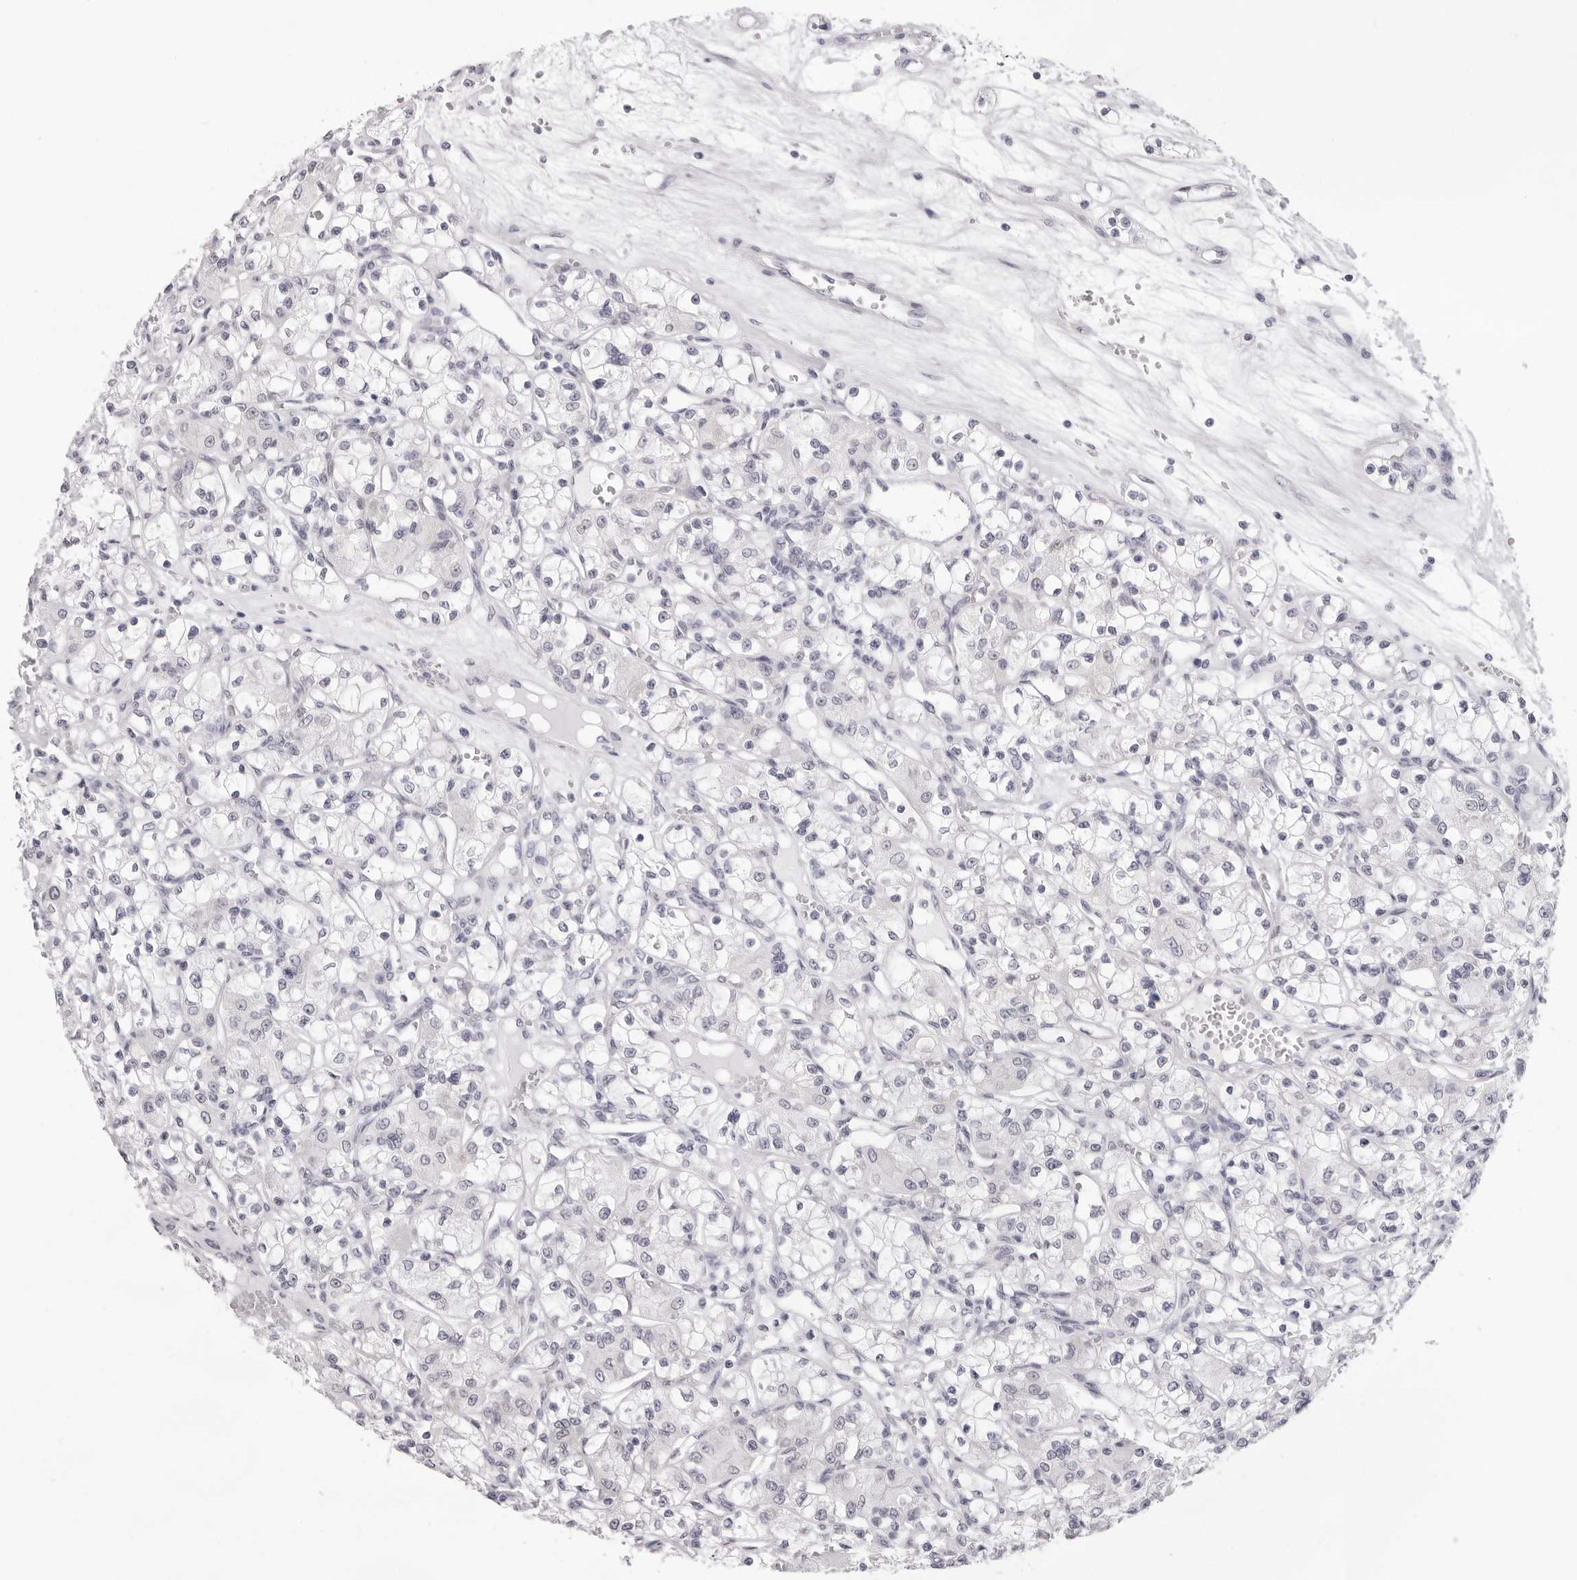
{"staining": {"intensity": "negative", "quantity": "none", "location": "none"}, "tissue": "renal cancer", "cell_type": "Tumor cells", "image_type": "cancer", "snomed": [{"axis": "morphology", "description": "Adenocarcinoma, NOS"}, {"axis": "topography", "description": "Kidney"}], "caption": "This is an immunohistochemistry image of renal cancer. There is no expression in tumor cells.", "gene": "SMIM2", "patient": {"sex": "female", "age": 59}}